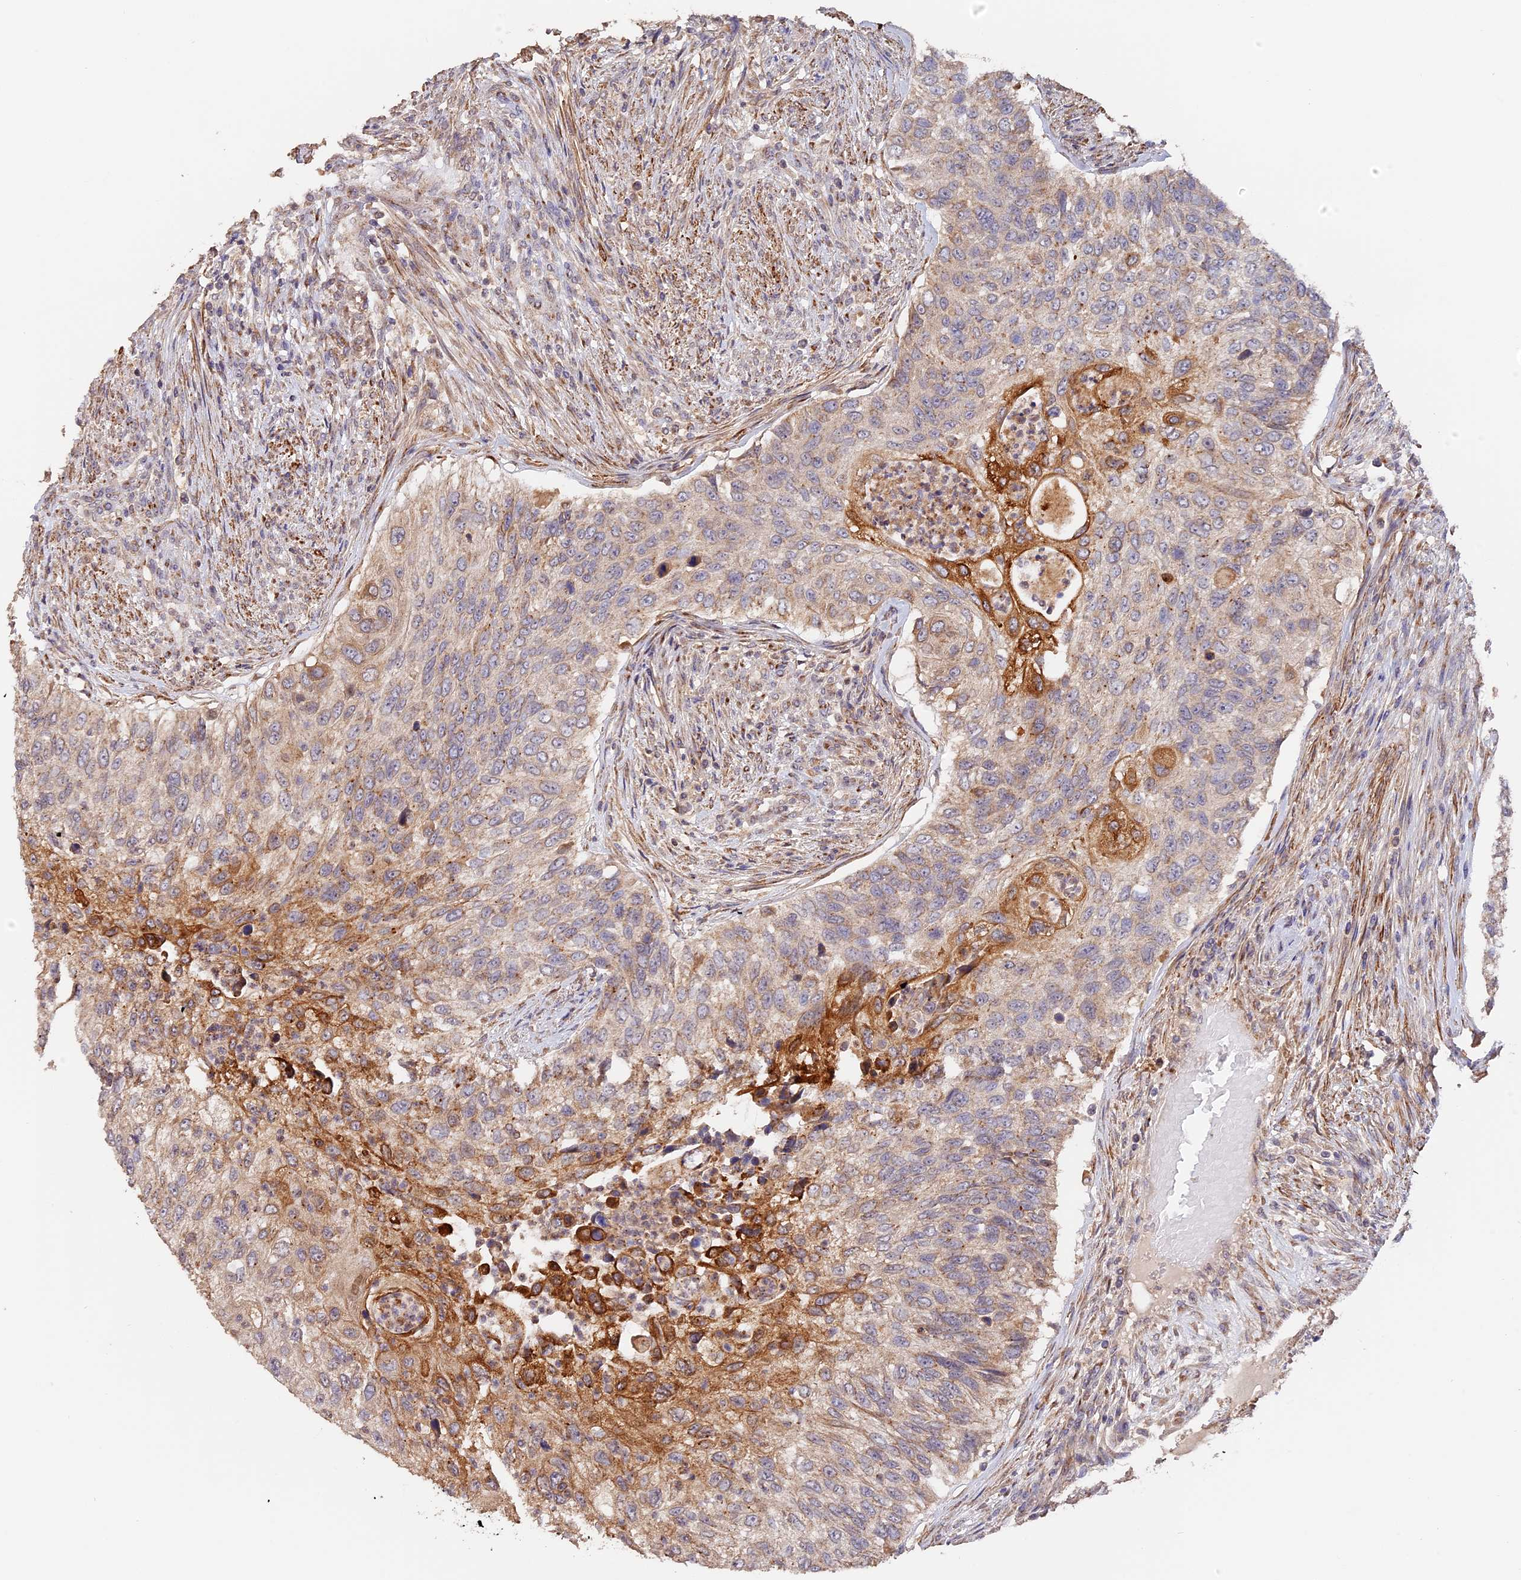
{"staining": {"intensity": "strong", "quantity": "<25%", "location": "cytoplasmic/membranous"}, "tissue": "urothelial cancer", "cell_type": "Tumor cells", "image_type": "cancer", "snomed": [{"axis": "morphology", "description": "Urothelial carcinoma, High grade"}, {"axis": "topography", "description": "Urinary bladder"}], "caption": "The micrograph reveals immunohistochemical staining of urothelial carcinoma (high-grade). There is strong cytoplasmic/membranous staining is appreciated in approximately <25% of tumor cells.", "gene": "TANGO6", "patient": {"sex": "female", "age": 60}}